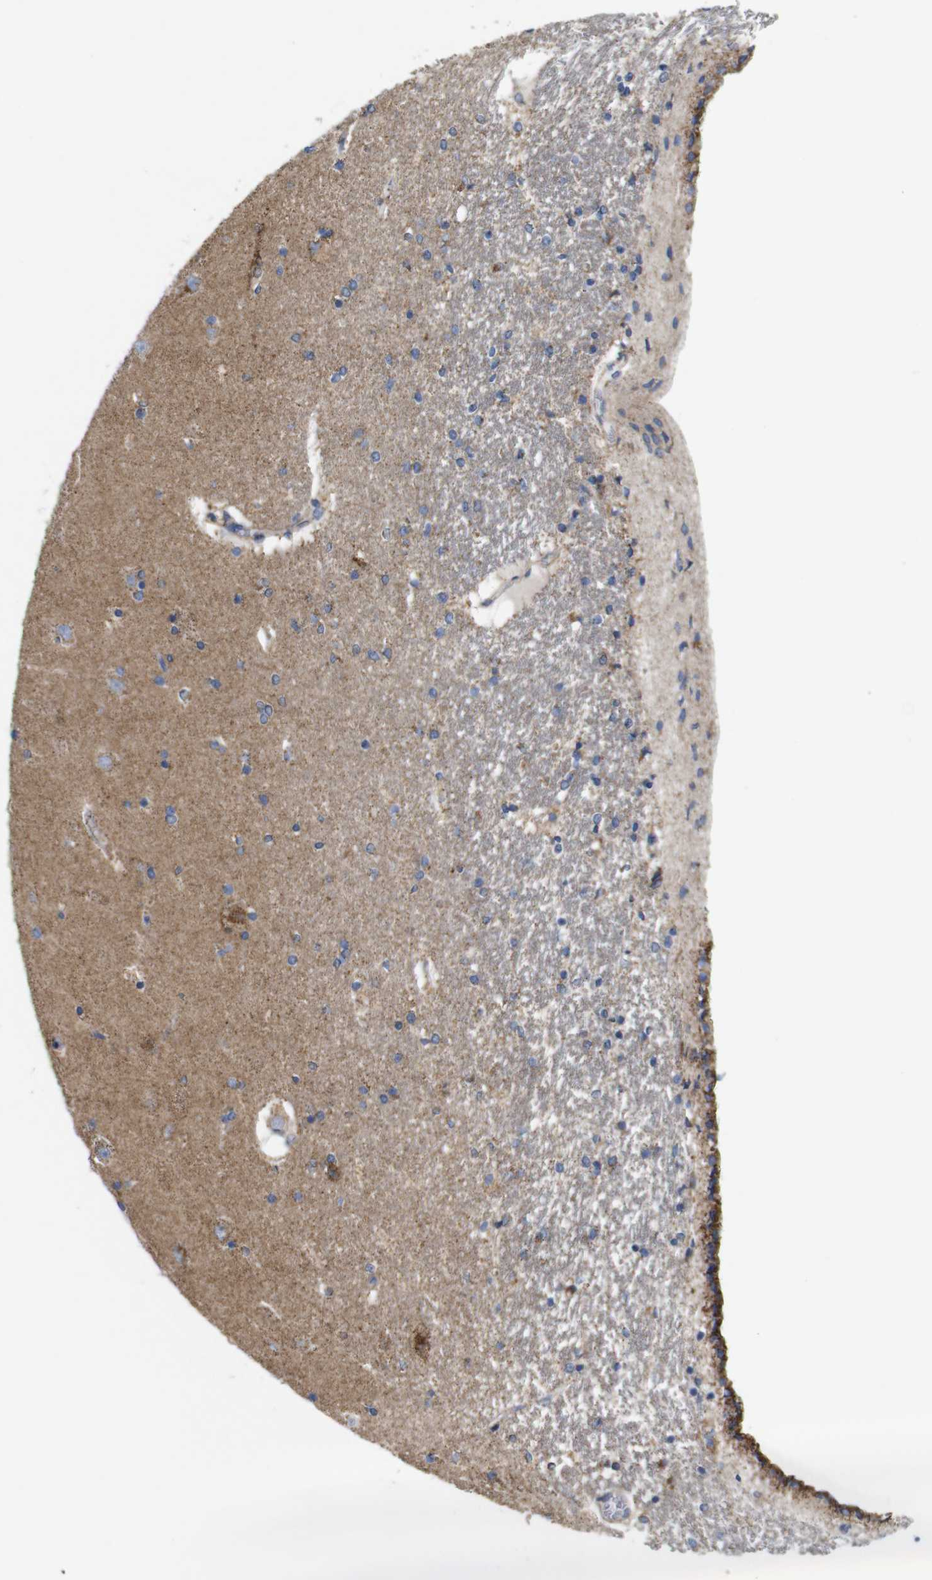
{"staining": {"intensity": "moderate", "quantity": "<25%", "location": "cytoplasmic/membranous"}, "tissue": "hippocampus", "cell_type": "Glial cells", "image_type": "normal", "snomed": [{"axis": "morphology", "description": "Normal tissue, NOS"}, {"axis": "topography", "description": "Hippocampus"}], "caption": "Glial cells exhibit low levels of moderate cytoplasmic/membranous positivity in about <25% of cells in benign hippocampus. (Brightfield microscopy of DAB IHC at high magnification).", "gene": "FAM171B", "patient": {"sex": "female", "age": 54}}